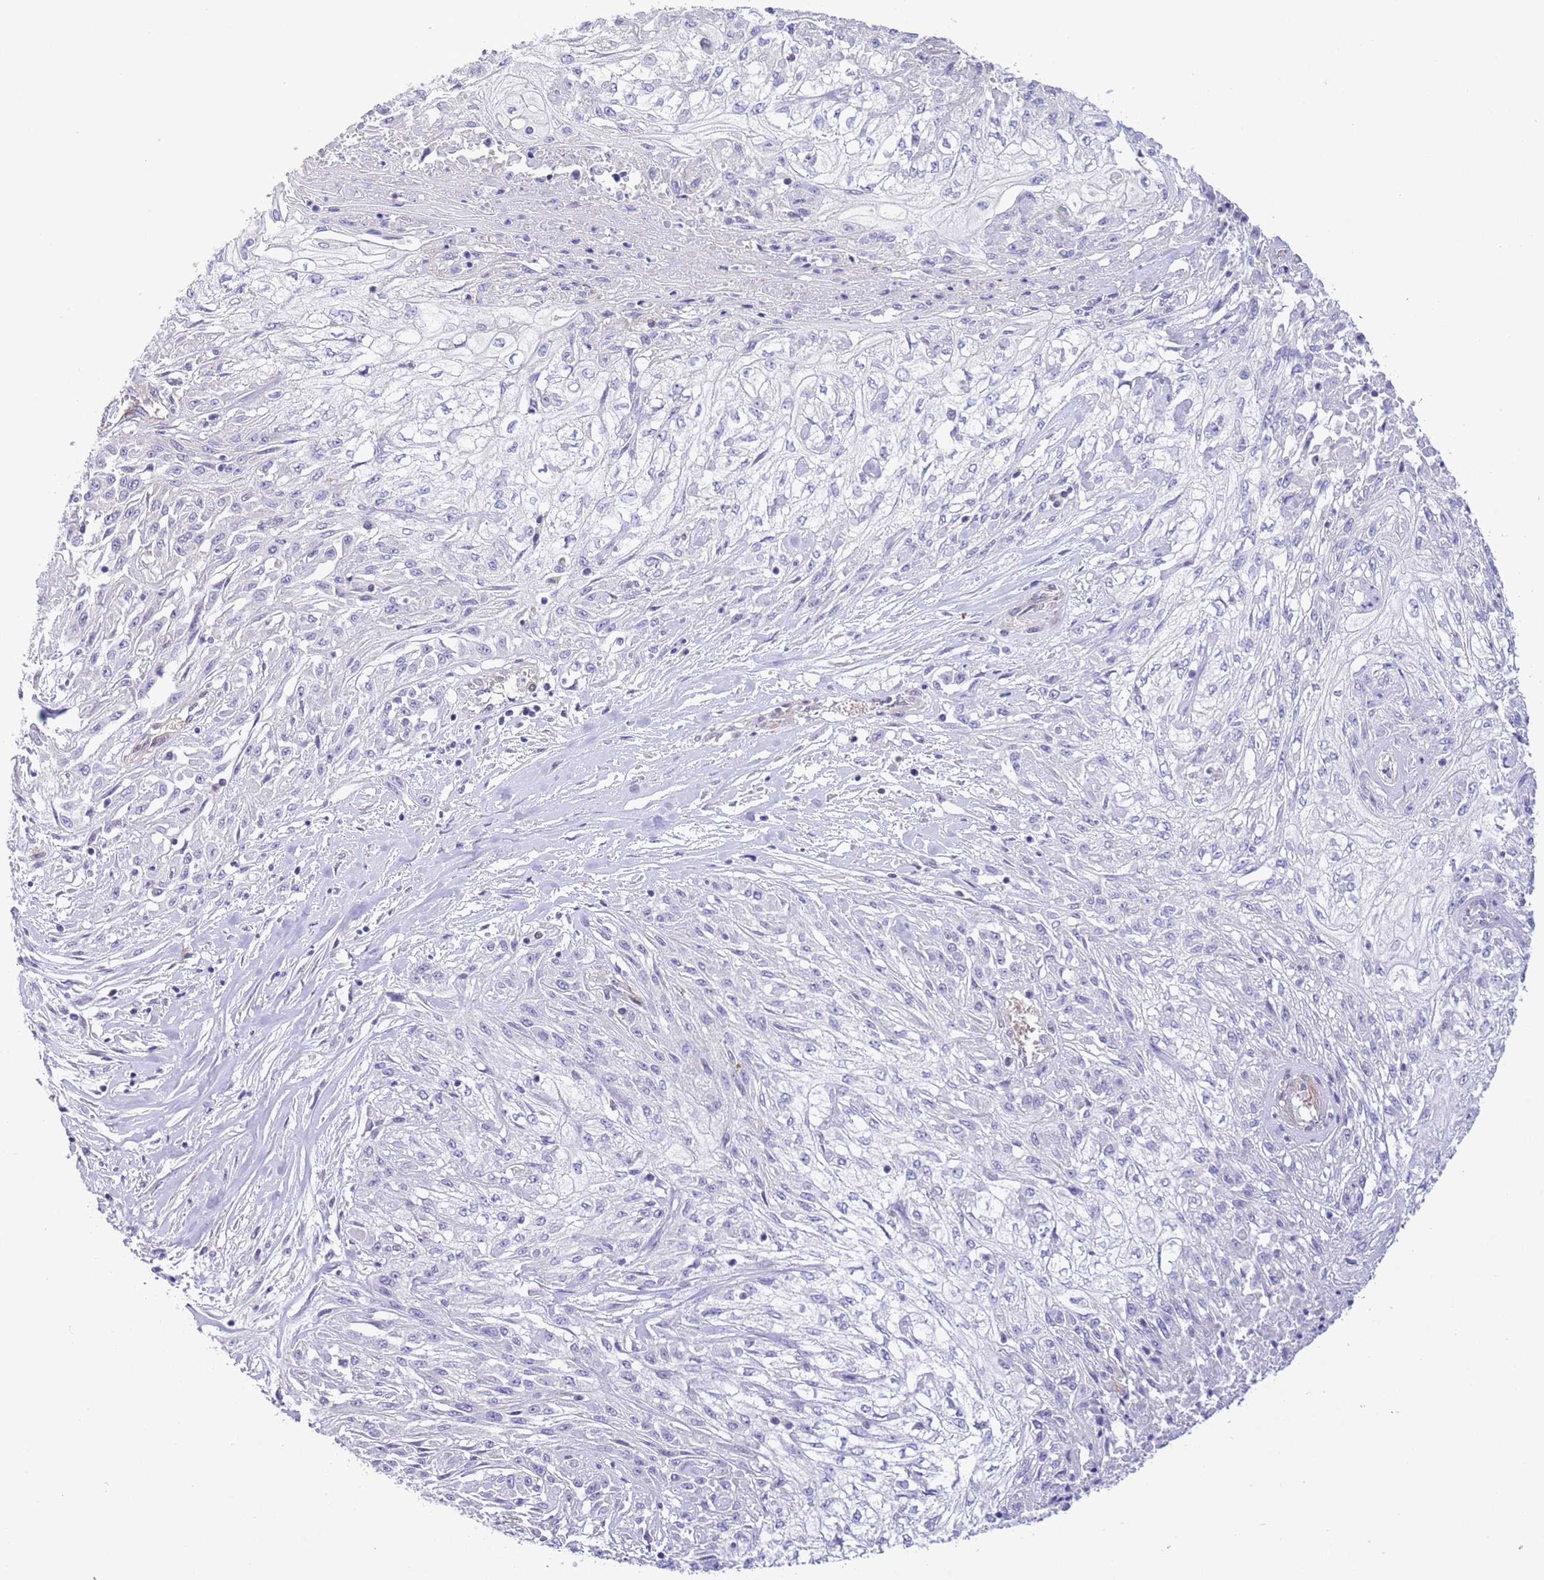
{"staining": {"intensity": "negative", "quantity": "none", "location": "none"}, "tissue": "skin cancer", "cell_type": "Tumor cells", "image_type": "cancer", "snomed": [{"axis": "morphology", "description": "Squamous cell carcinoma, NOS"}, {"axis": "morphology", "description": "Squamous cell carcinoma, metastatic, NOS"}, {"axis": "topography", "description": "Skin"}, {"axis": "topography", "description": "Lymph node"}], "caption": "This is a histopathology image of immunohistochemistry (IHC) staining of skin cancer (metastatic squamous cell carcinoma), which shows no expression in tumor cells.", "gene": "PRR32", "patient": {"sex": "male", "age": 75}}